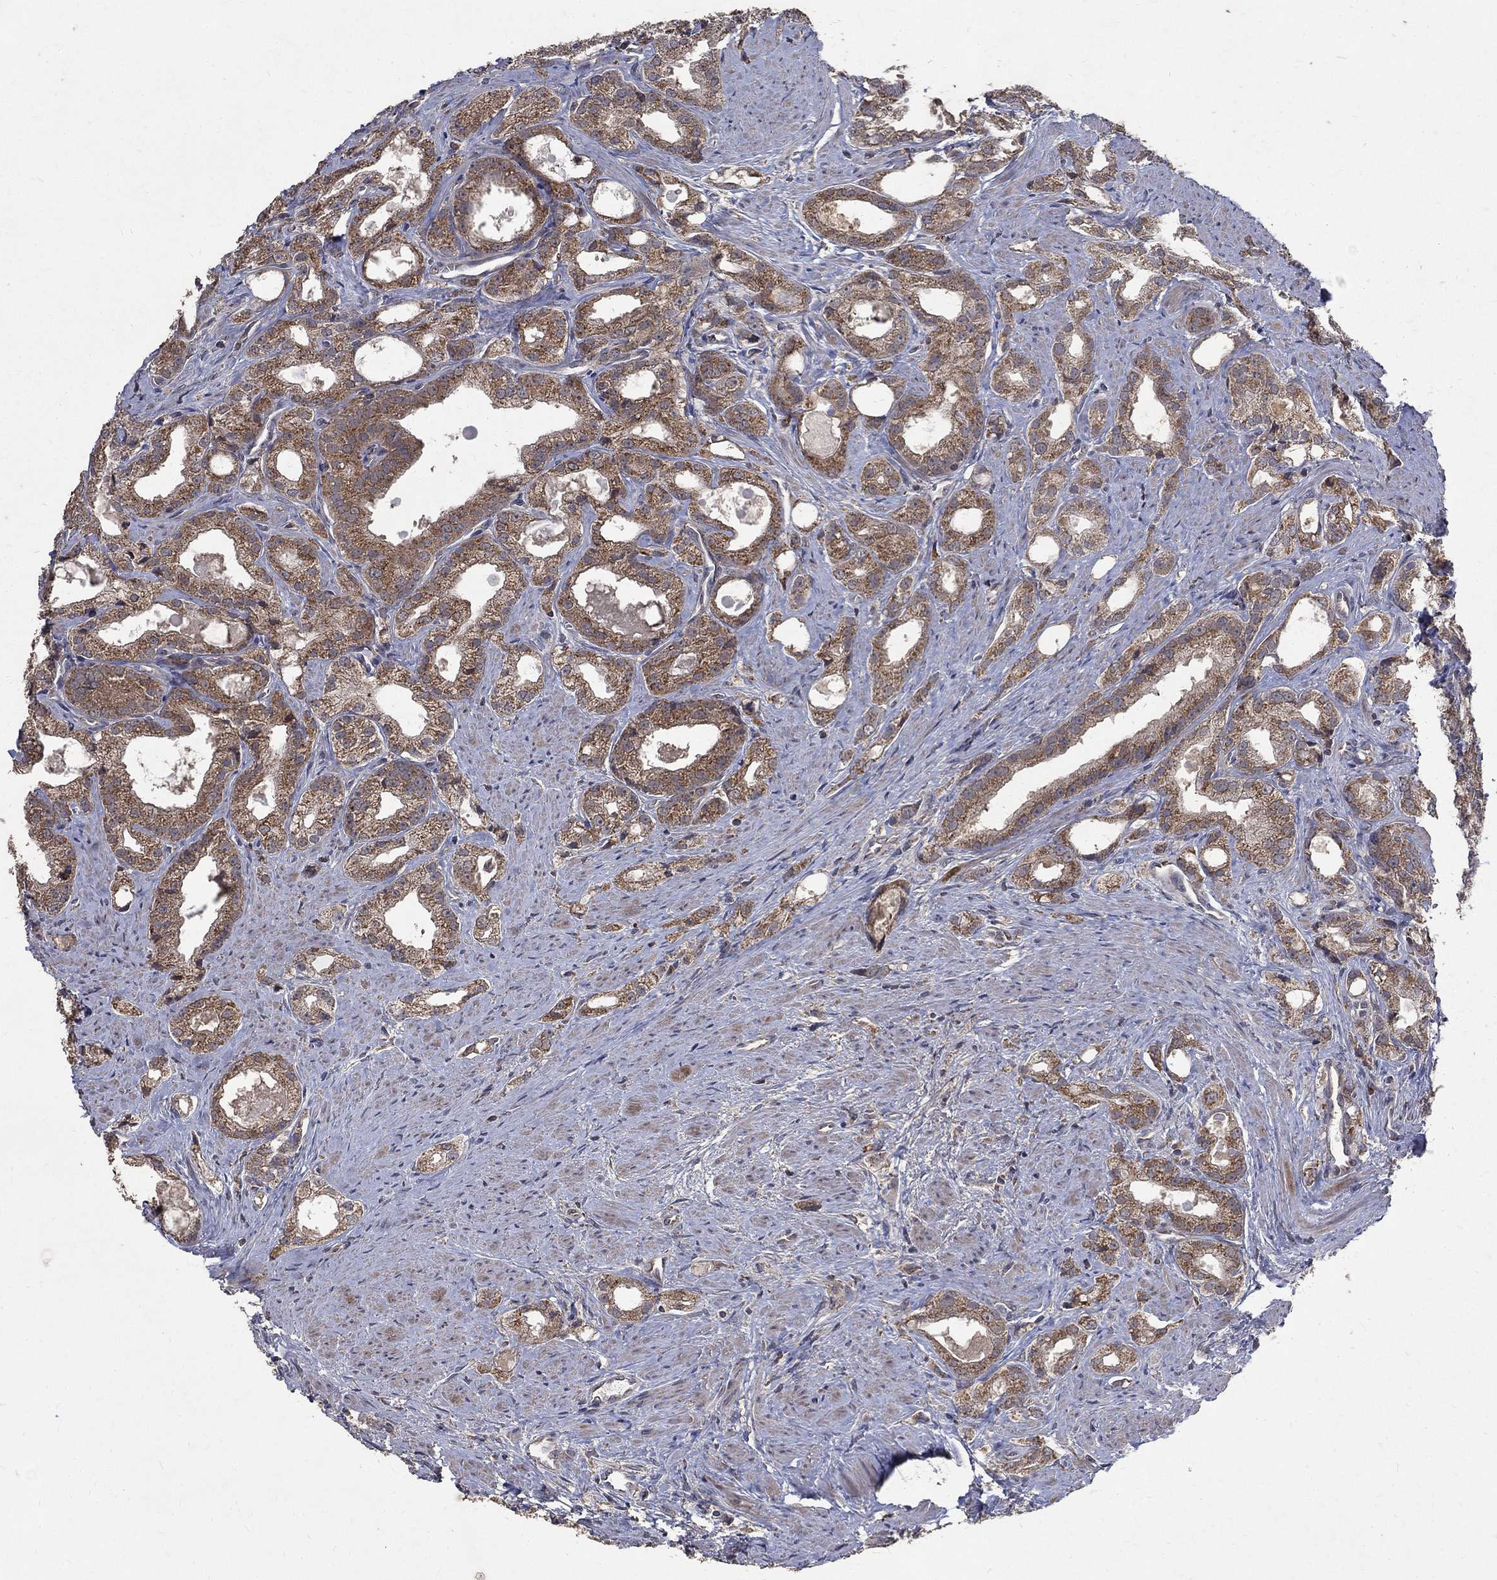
{"staining": {"intensity": "moderate", "quantity": "25%-75%", "location": "cytoplasmic/membranous"}, "tissue": "prostate cancer", "cell_type": "Tumor cells", "image_type": "cancer", "snomed": [{"axis": "morphology", "description": "Adenocarcinoma, NOS"}, {"axis": "morphology", "description": "Adenocarcinoma, High grade"}, {"axis": "topography", "description": "Prostate"}], "caption": "Immunohistochemistry of human prostate adenocarcinoma displays medium levels of moderate cytoplasmic/membranous expression in approximately 25%-75% of tumor cells. The protein is stained brown, and the nuclei are stained in blue (DAB (3,3'-diaminobenzidine) IHC with brightfield microscopy, high magnification).", "gene": "C17orf75", "patient": {"sex": "male", "age": 70}}